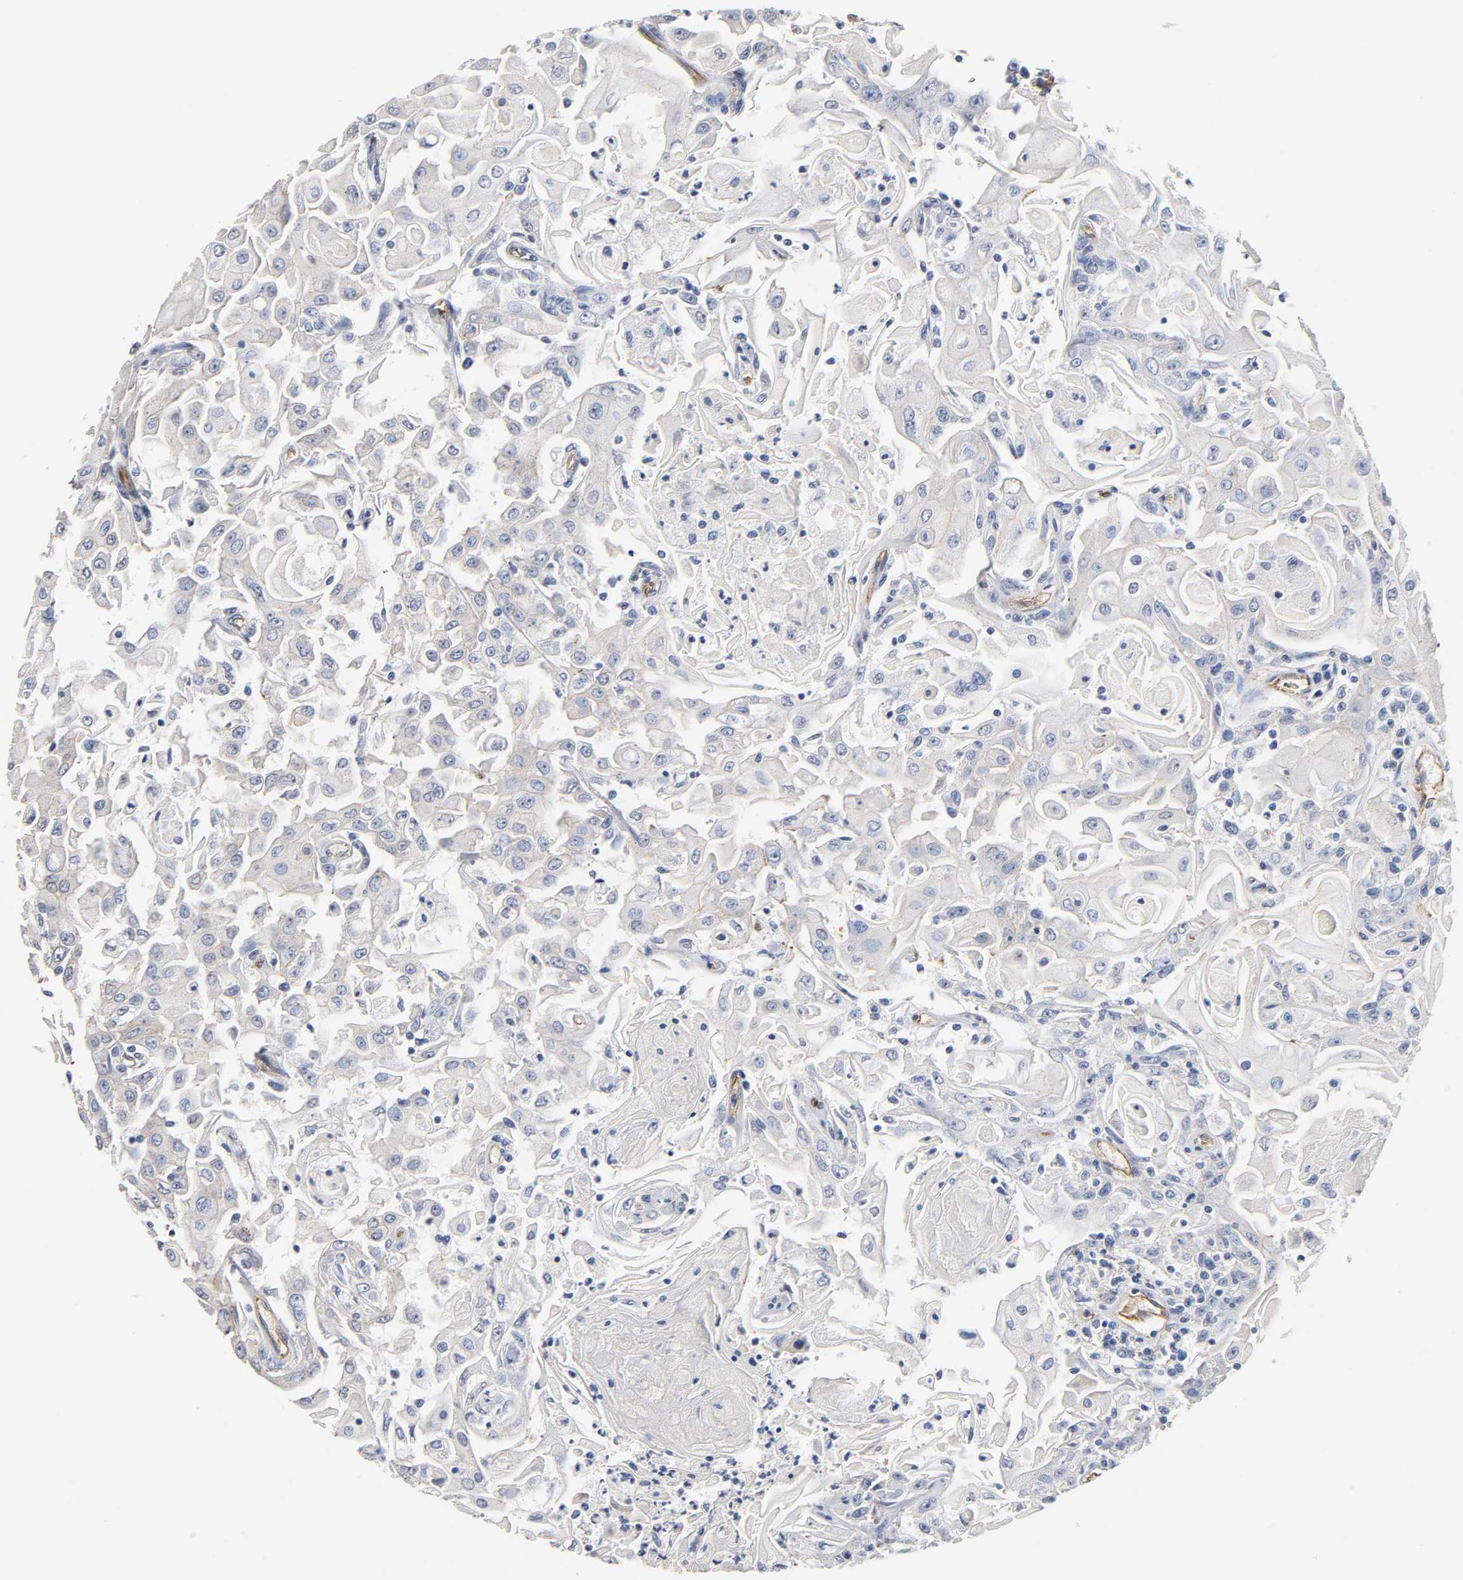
{"staining": {"intensity": "negative", "quantity": "none", "location": "none"}, "tissue": "head and neck cancer", "cell_type": "Tumor cells", "image_type": "cancer", "snomed": [{"axis": "morphology", "description": "Squamous cell carcinoma, NOS"}, {"axis": "topography", "description": "Oral tissue"}, {"axis": "topography", "description": "Head-Neck"}], "caption": "Protein analysis of head and neck cancer displays no significant staining in tumor cells.", "gene": "SPTAN1", "patient": {"sex": "female", "age": 76}}